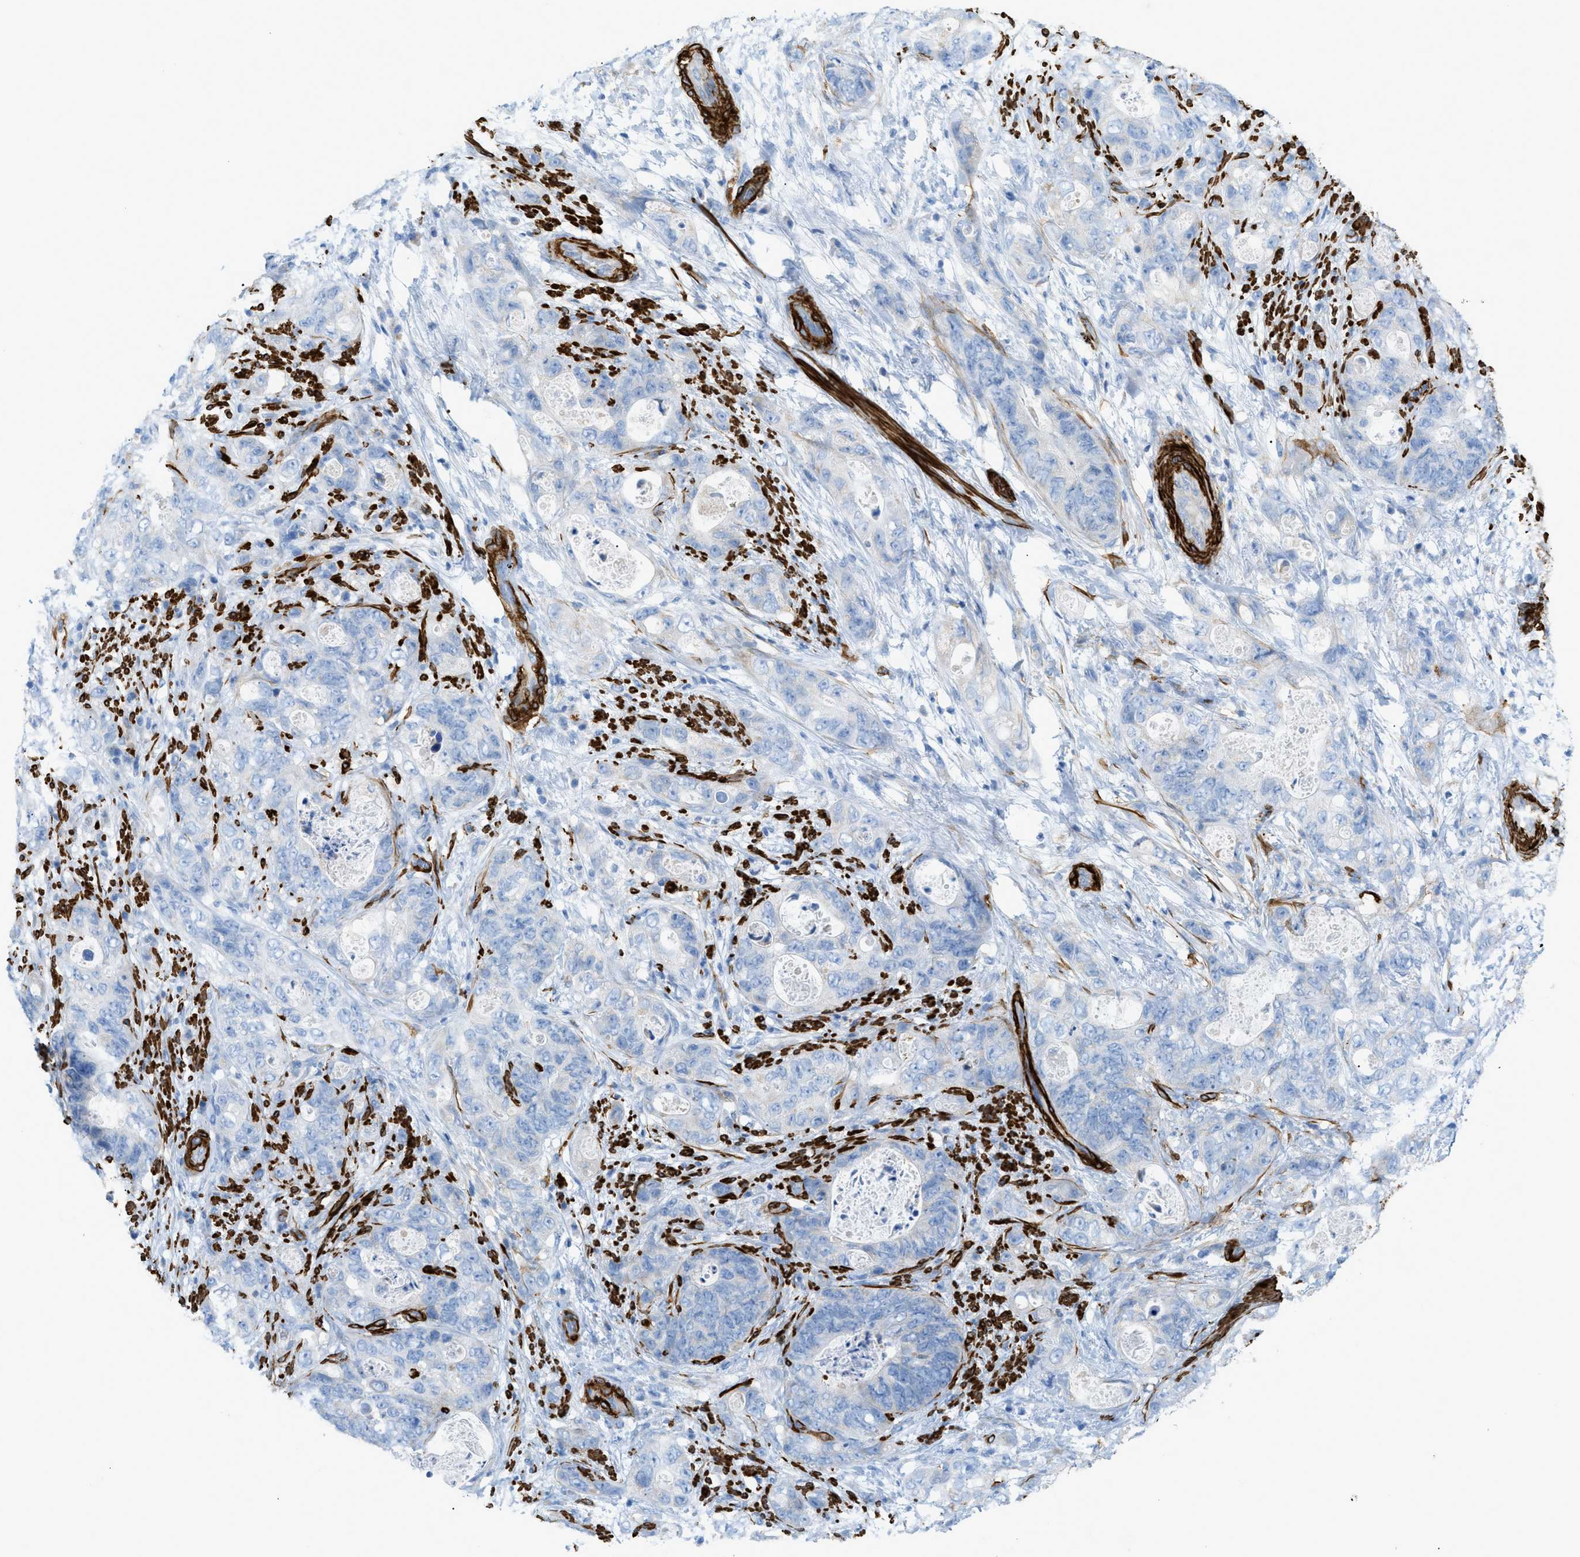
{"staining": {"intensity": "negative", "quantity": "none", "location": "none"}, "tissue": "stomach cancer", "cell_type": "Tumor cells", "image_type": "cancer", "snomed": [{"axis": "morphology", "description": "Adenocarcinoma, NOS"}, {"axis": "topography", "description": "Stomach"}], "caption": "Stomach cancer (adenocarcinoma) stained for a protein using immunohistochemistry demonstrates no staining tumor cells.", "gene": "MYH11", "patient": {"sex": "female", "age": 89}}